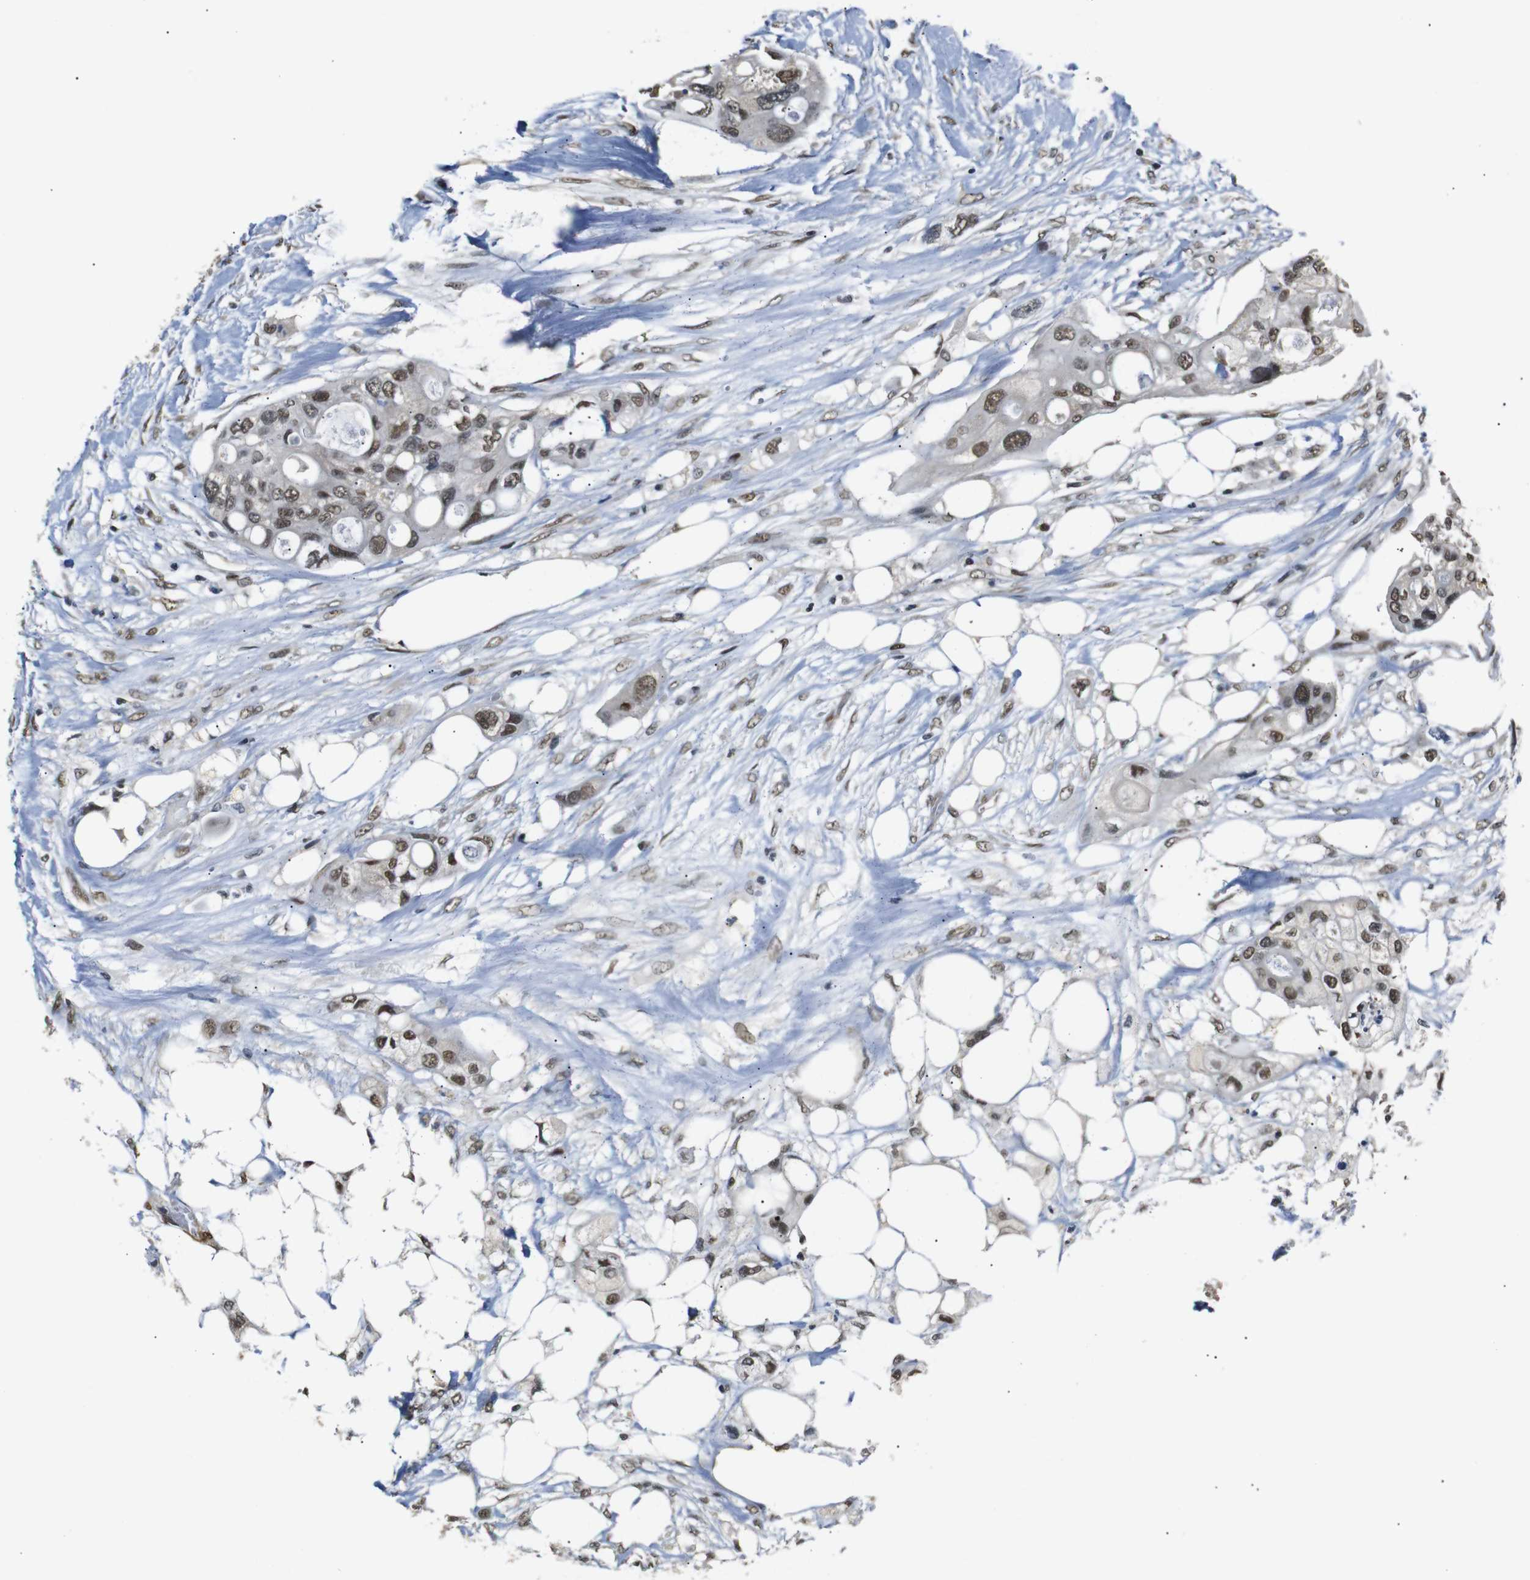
{"staining": {"intensity": "moderate", "quantity": ">75%", "location": "cytoplasmic/membranous,nuclear"}, "tissue": "colorectal cancer", "cell_type": "Tumor cells", "image_type": "cancer", "snomed": [{"axis": "morphology", "description": "Adenocarcinoma, NOS"}, {"axis": "topography", "description": "Colon"}], "caption": "This histopathology image demonstrates adenocarcinoma (colorectal) stained with immunohistochemistry to label a protein in brown. The cytoplasmic/membranous and nuclear of tumor cells show moderate positivity for the protein. Nuclei are counter-stained blue.", "gene": "TBX2", "patient": {"sex": "female", "age": 57}}